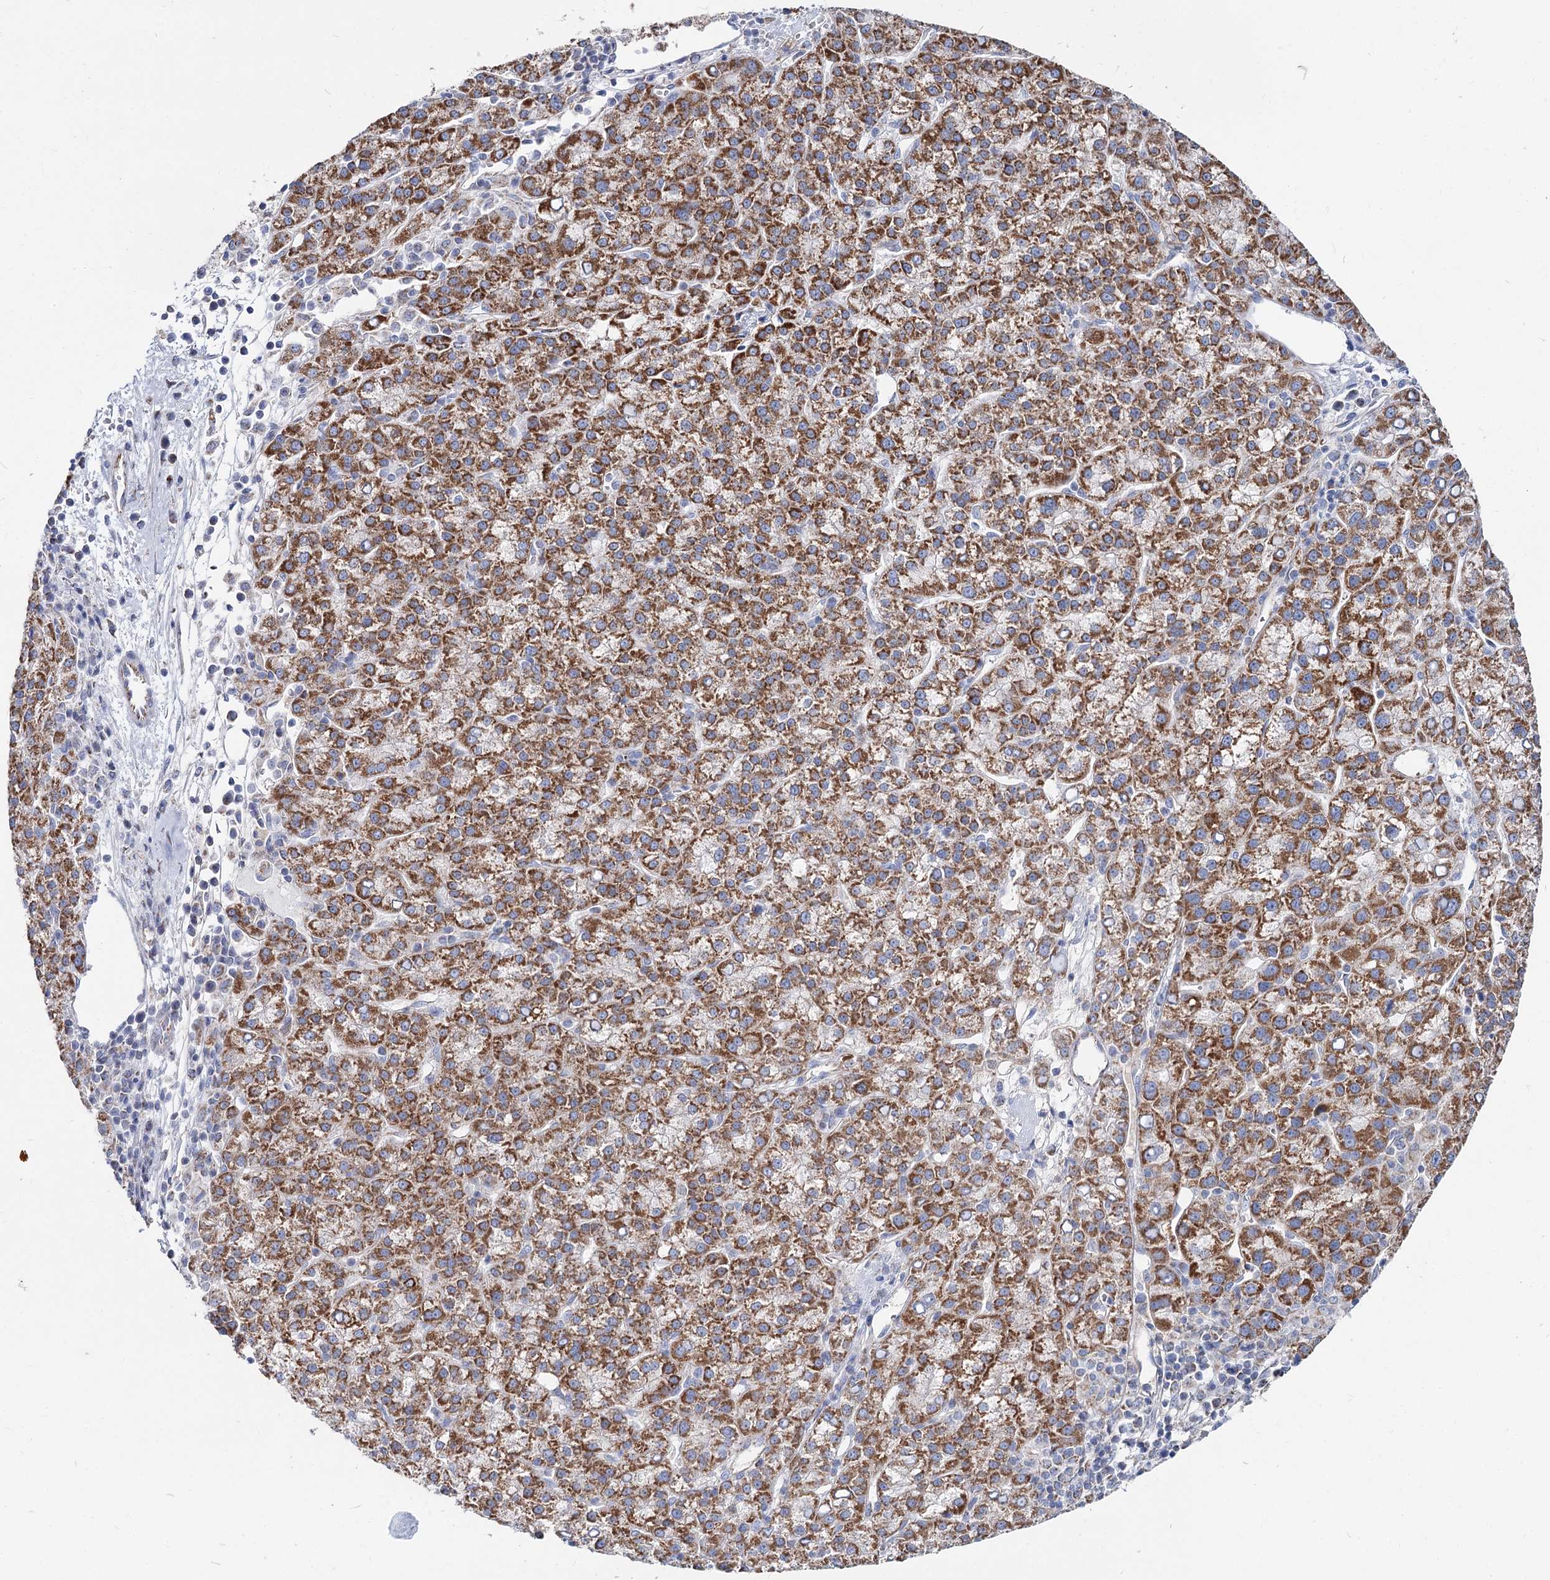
{"staining": {"intensity": "strong", "quantity": ">75%", "location": "cytoplasmic/membranous"}, "tissue": "liver cancer", "cell_type": "Tumor cells", "image_type": "cancer", "snomed": [{"axis": "morphology", "description": "Carcinoma, Hepatocellular, NOS"}, {"axis": "topography", "description": "Liver"}], "caption": "This photomicrograph reveals immunohistochemistry staining of liver cancer (hepatocellular carcinoma), with high strong cytoplasmic/membranous positivity in approximately >75% of tumor cells.", "gene": "MCCC2", "patient": {"sex": "female", "age": 58}}